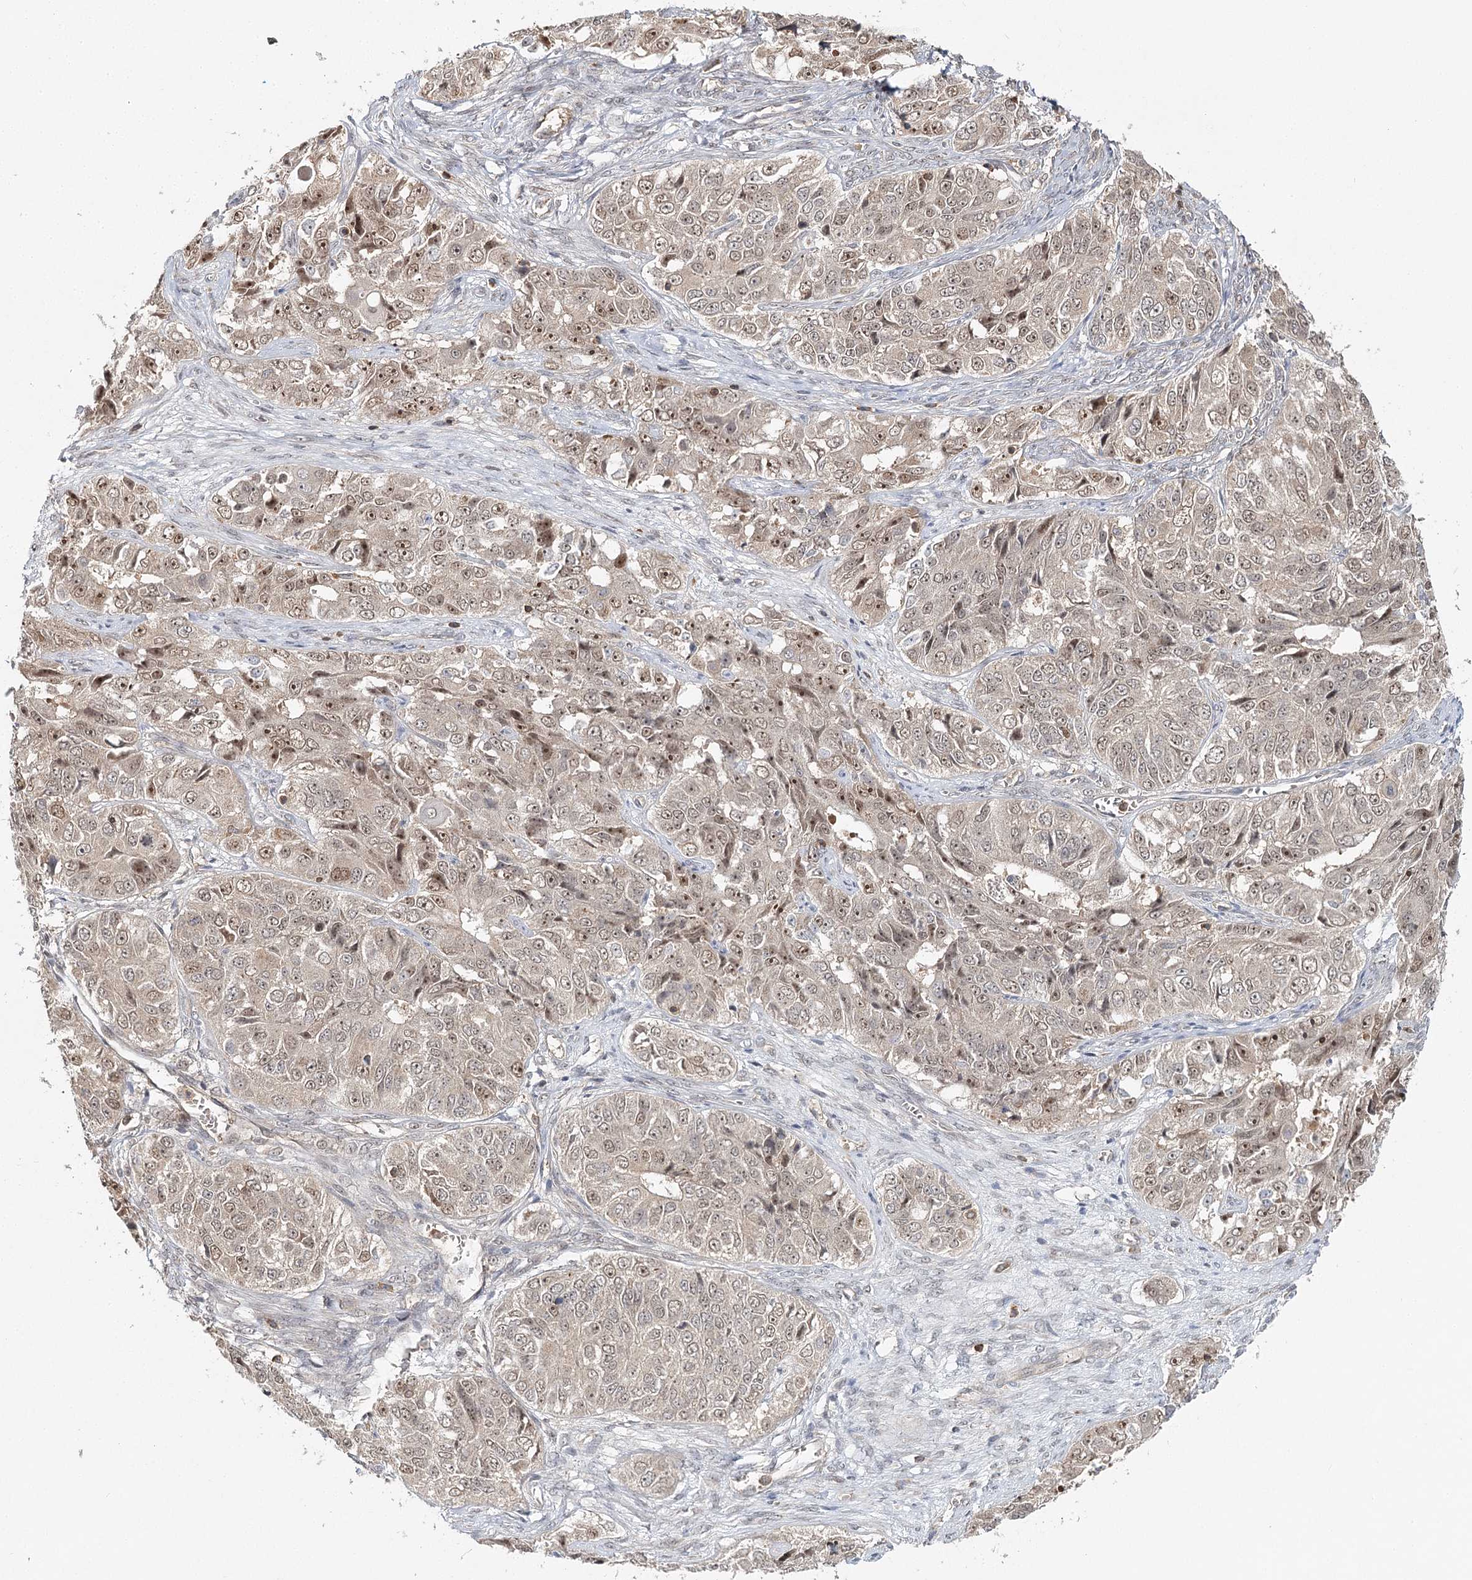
{"staining": {"intensity": "weak", "quantity": ">75%", "location": "nuclear"}, "tissue": "ovarian cancer", "cell_type": "Tumor cells", "image_type": "cancer", "snomed": [{"axis": "morphology", "description": "Carcinoma, endometroid"}, {"axis": "topography", "description": "Ovary"}], "caption": "High-magnification brightfield microscopy of ovarian cancer stained with DAB (brown) and counterstained with hematoxylin (blue). tumor cells exhibit weak nuclear expression is present in approximately>75% of cells.", "gene": "FAM120B", "patient": {"sex": "female", "age": 51}}